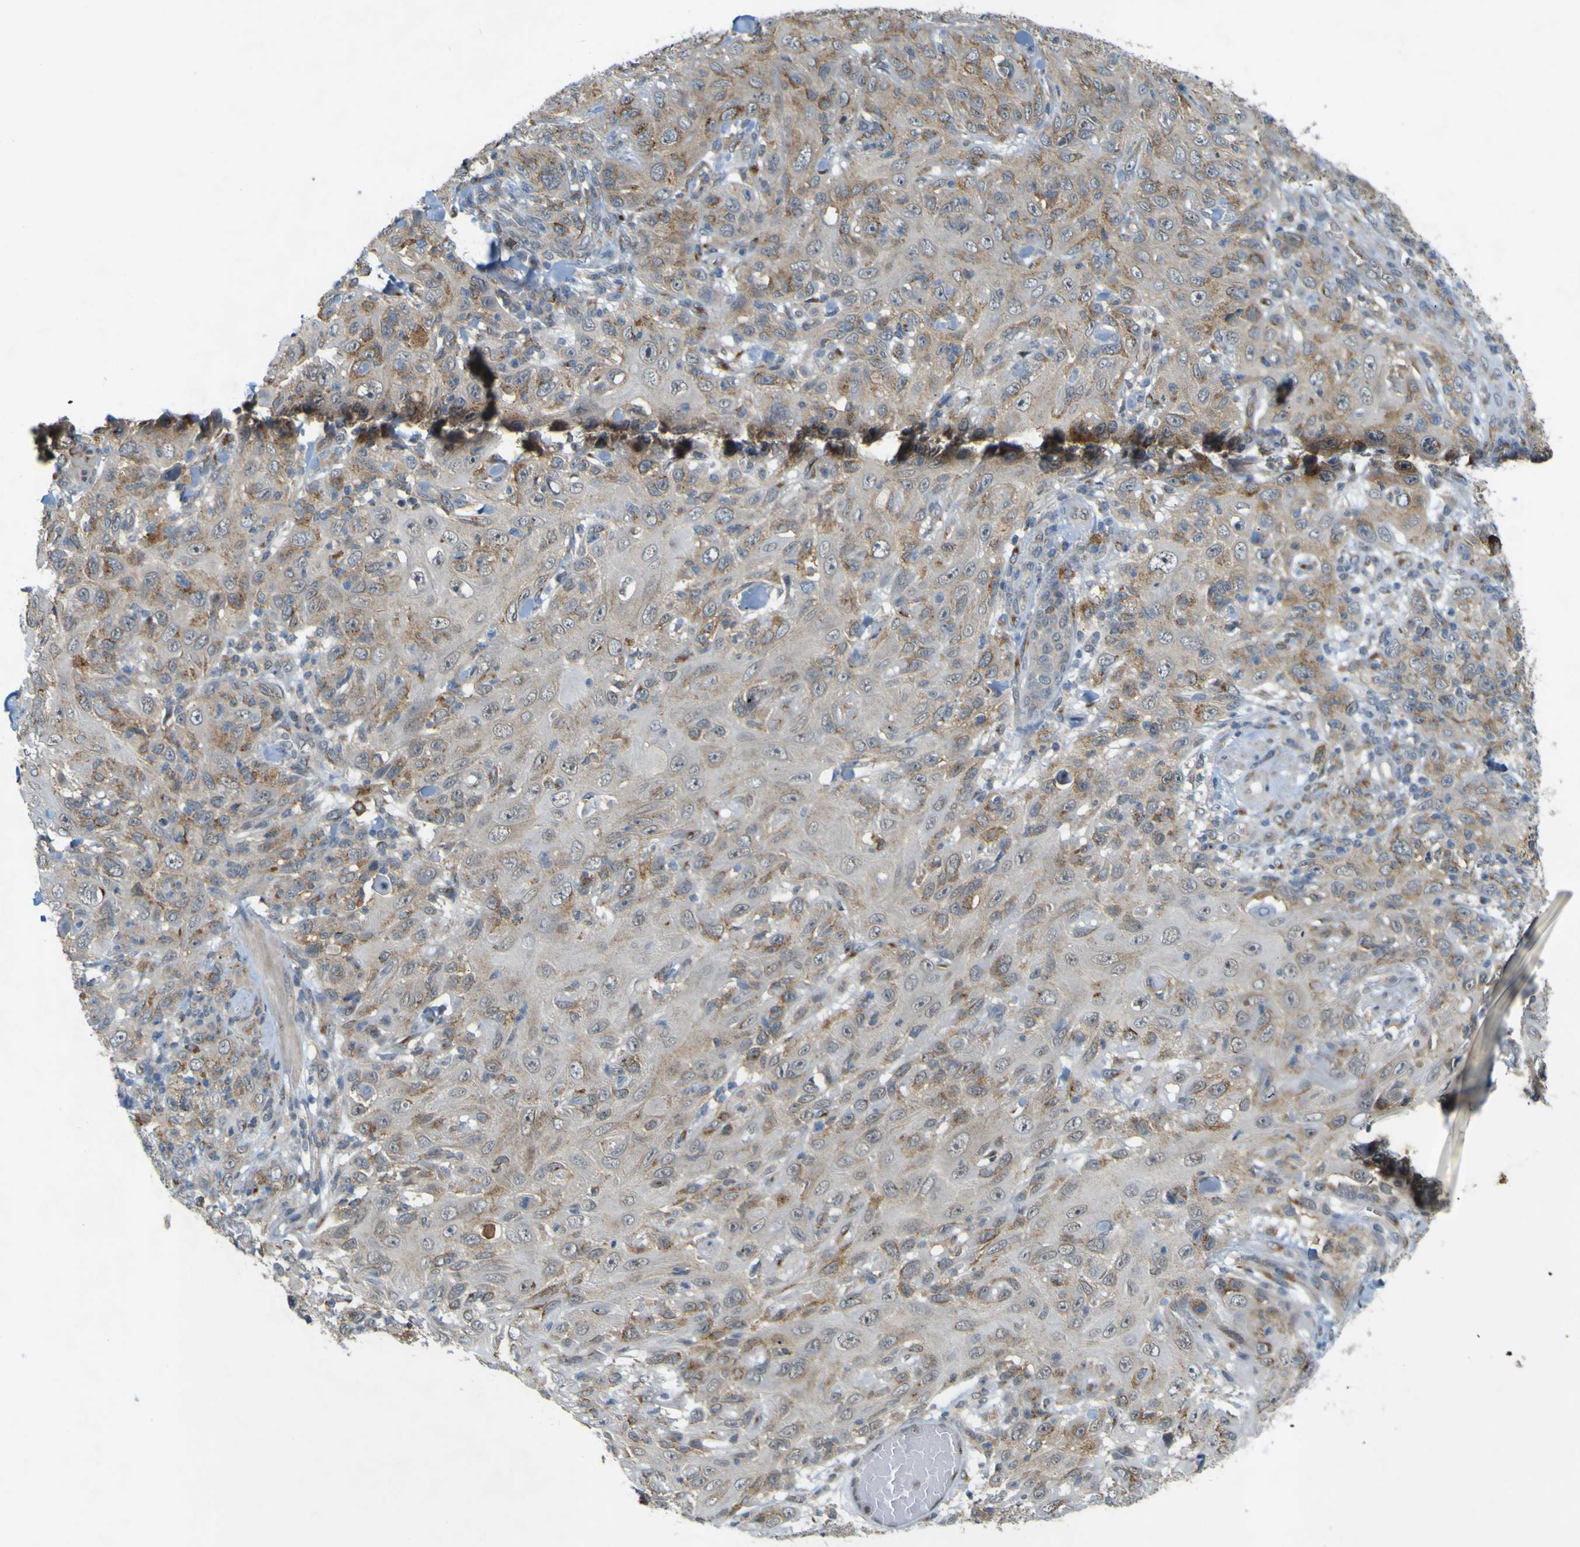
{"staining": {"intensity": "moderate", "quantity": "<25%", "location": "cytoplasmic/membranous"}, "tissue": "skin cancer", "cell_type": "Tumor cells", "image_type": "cancer", "snomed": [{"axis": "morphology", "description": "Squamous cell carcinoma, NOS"}, {"axis": "topography", "description": "Skin"}], "caption": "Protein expression analysis of human skin cancer (squamous cell carcinoma) reveals moderate cytoplasmic/membranous positivity in about <25% of tumor cells.", "gene": "IGF2R", "patient": {"sex": "female", "age": 88}}